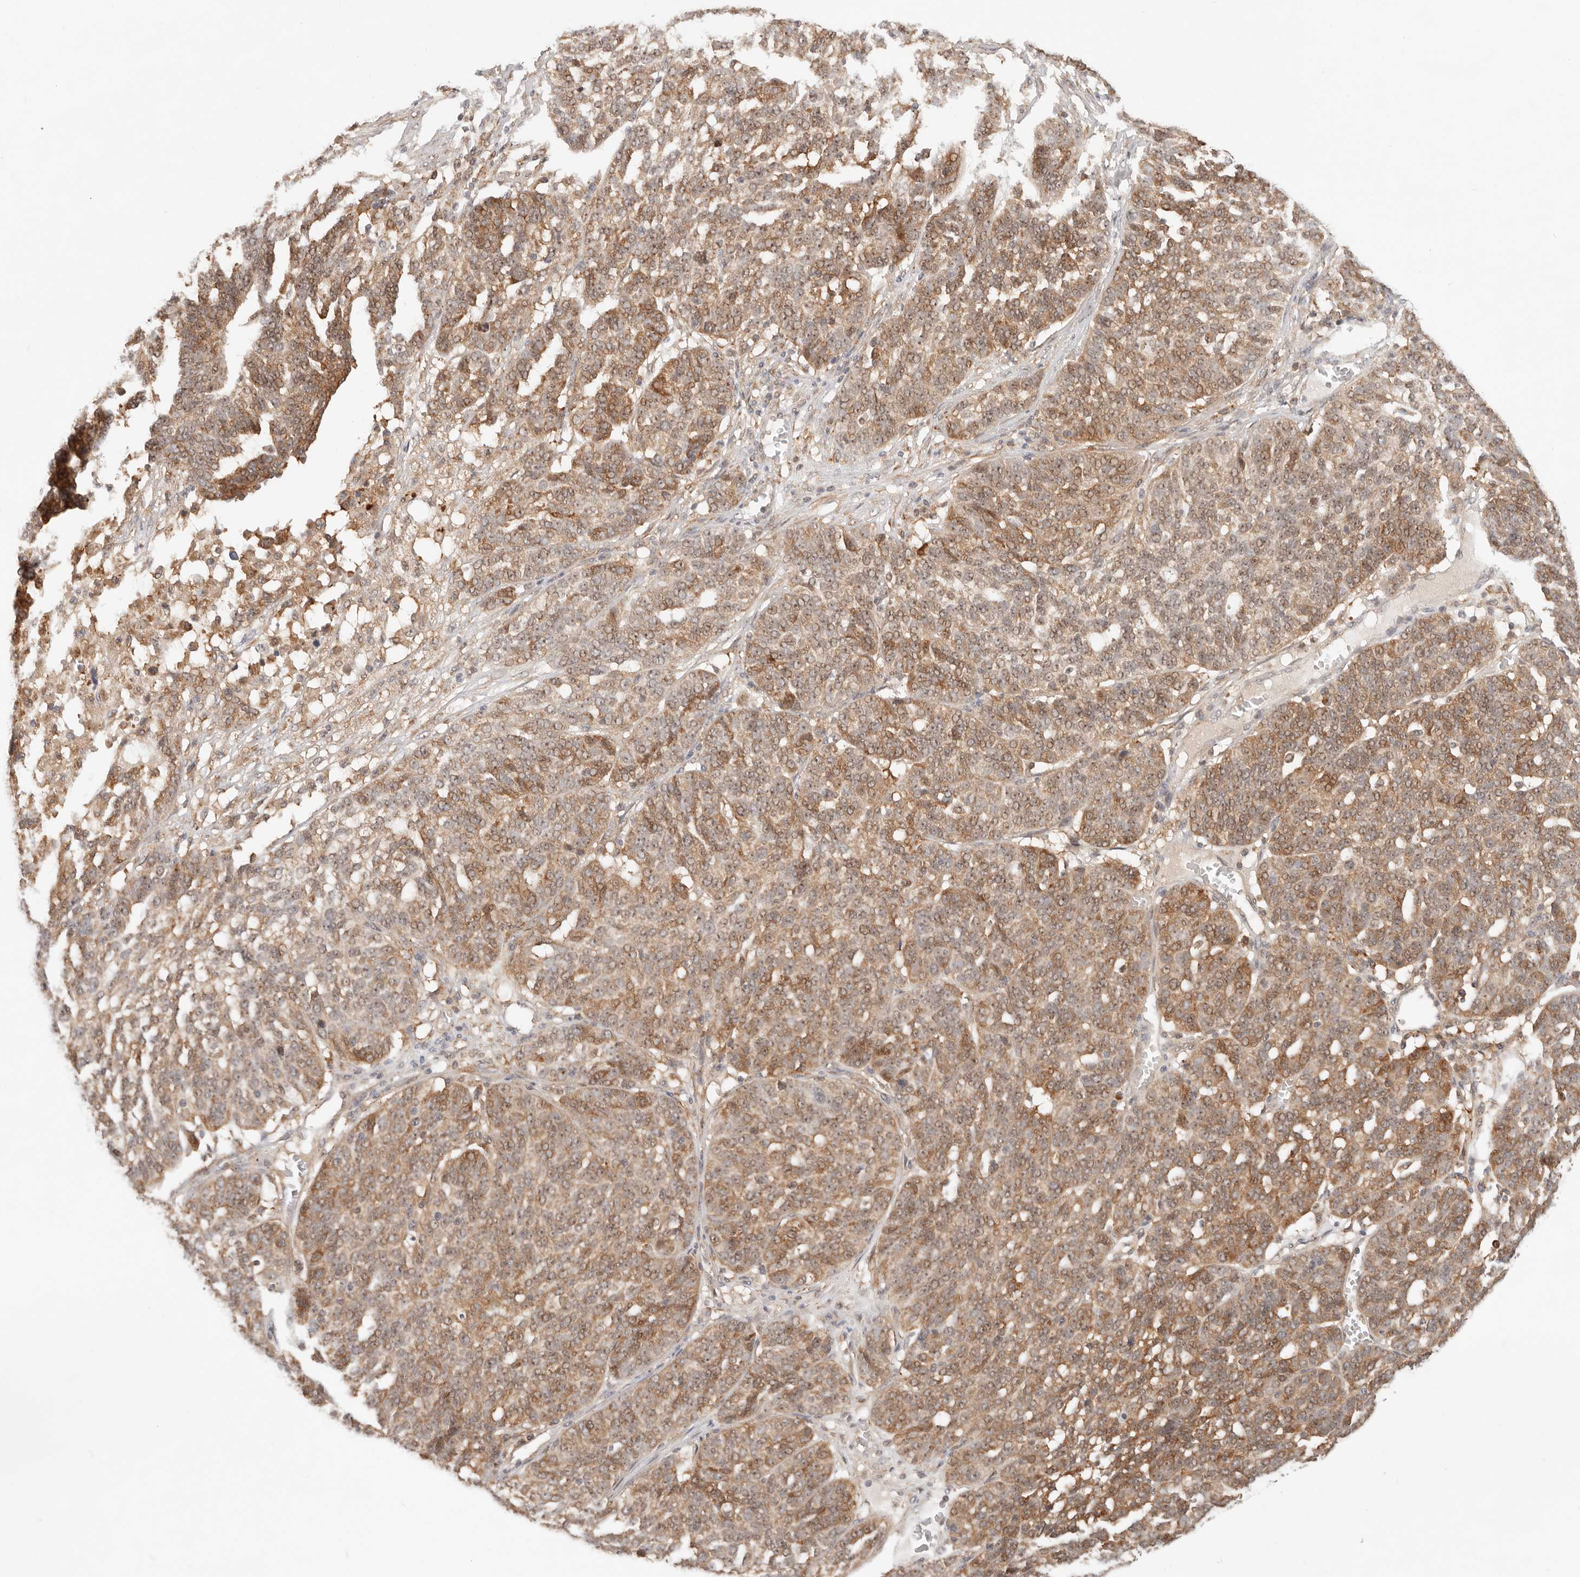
{"staining": {"intensity": "moderate", "quantity": ">75%", "location": "cytoplasmic/membranous,nuclear"}, "tissue": "ovarian cancer", "cell_type": "Tumor cells", "image_type": "cancer", "snomed": [{"axis": "morphology", "description": "Cystadenocarcinoma, serous, NOS"}, {"axis": "topography", "description": "Ovary"}], "caption": "This micrograph reveals immunohistochemistry staining of human ovarian cancer (serous cystadenocarcinoma), with medium moderate cytoplasmic/membranous and nuclear expression in approximately >75% of tumor cells.", "gene": "HEXD", "patient": {"sex": "female", "age": 59}}